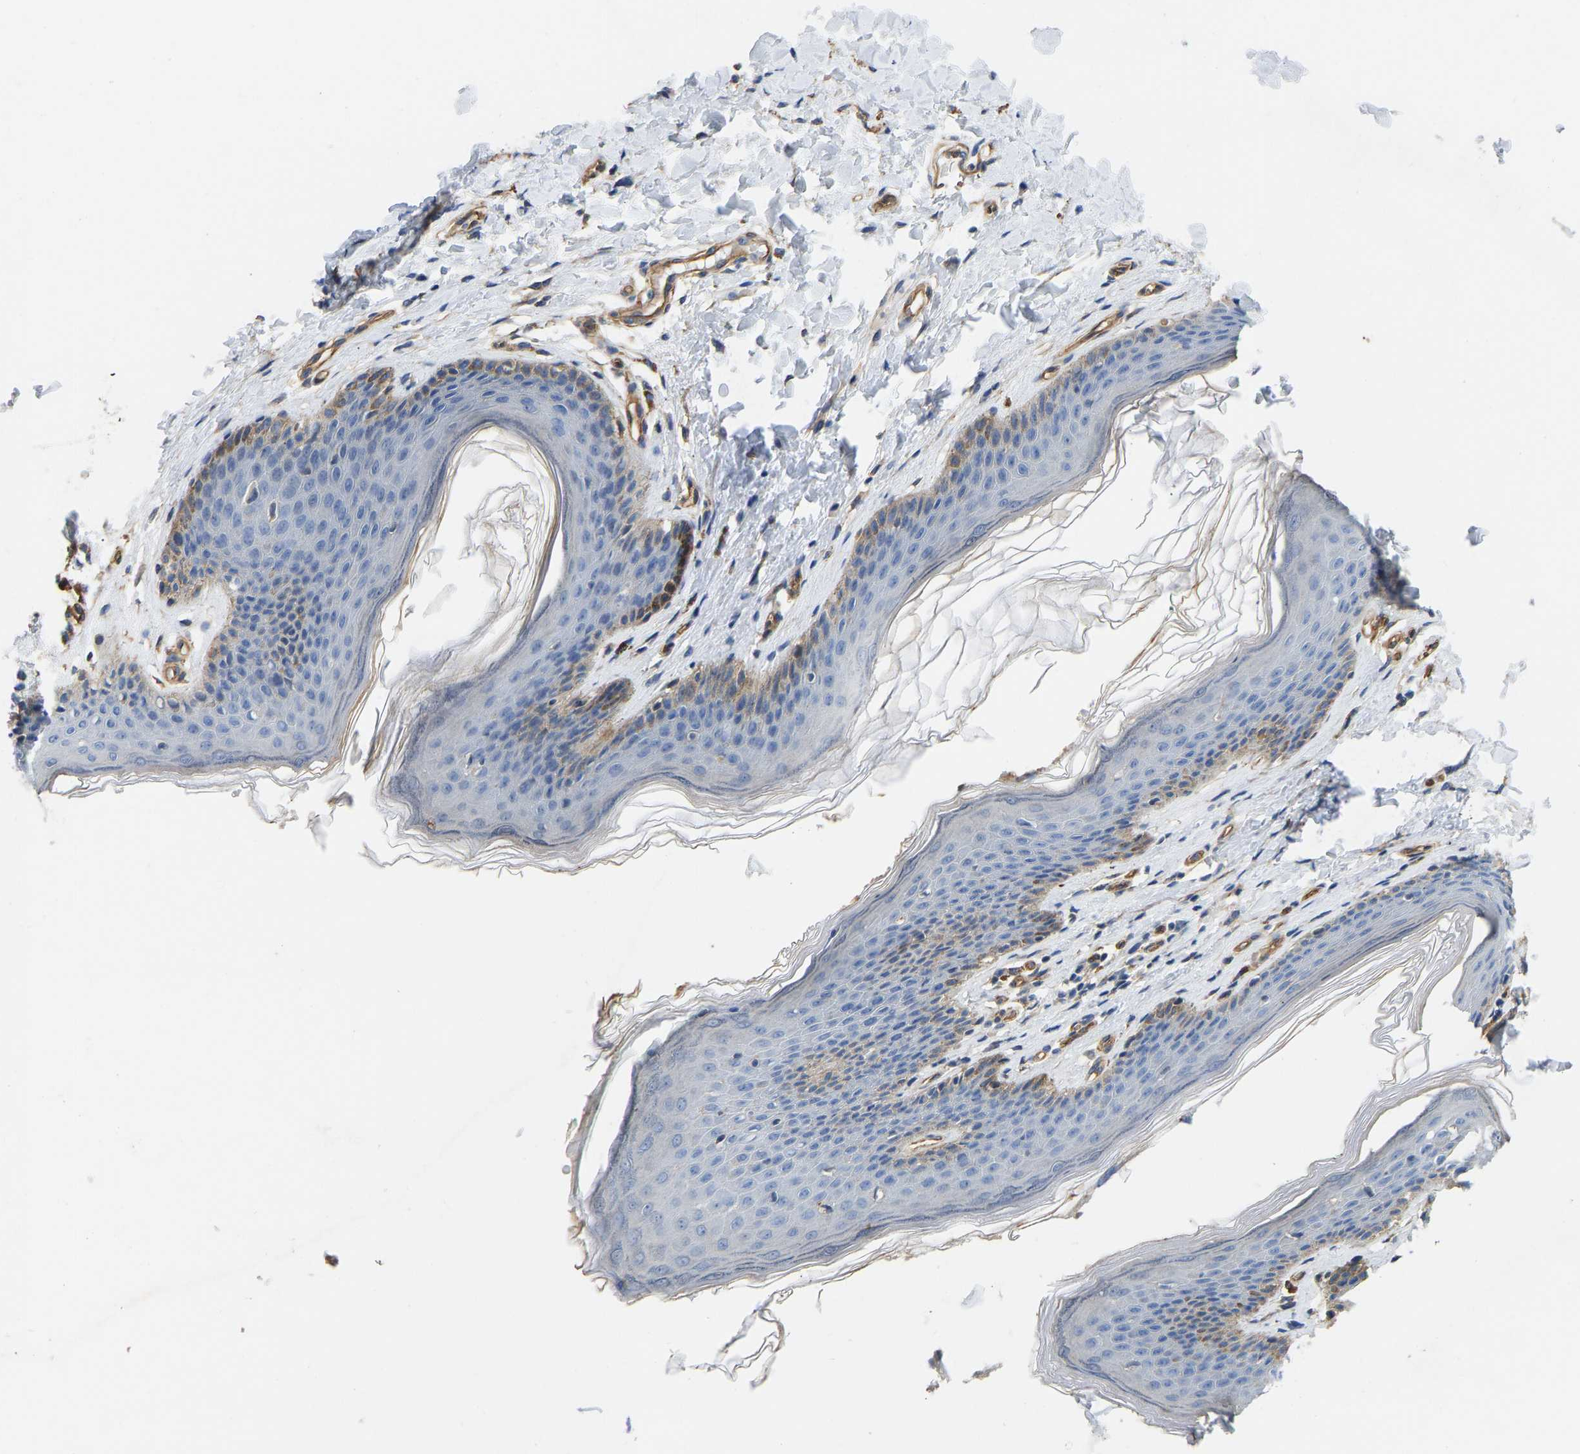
{"staining": {"intensity": "moderate", "quantity": "<25%", "location": "cytoplasmic/membranous"}, "tissue": "skin", "cell_type": "Epidermal cells", "image_type": "normal", "snomed": [{"axis": "morphology", "description": "Normal tissue, NOS"}, {"axis": "topography", "description": "Vulva"}], "caption": "Protein analysis of normal skin shows moderate cytoplasmic/membranous positivity in approximately <25% of epidermal cells.", "gene": "ELMO2", "patient": {"sex": "female", "age": 66}}